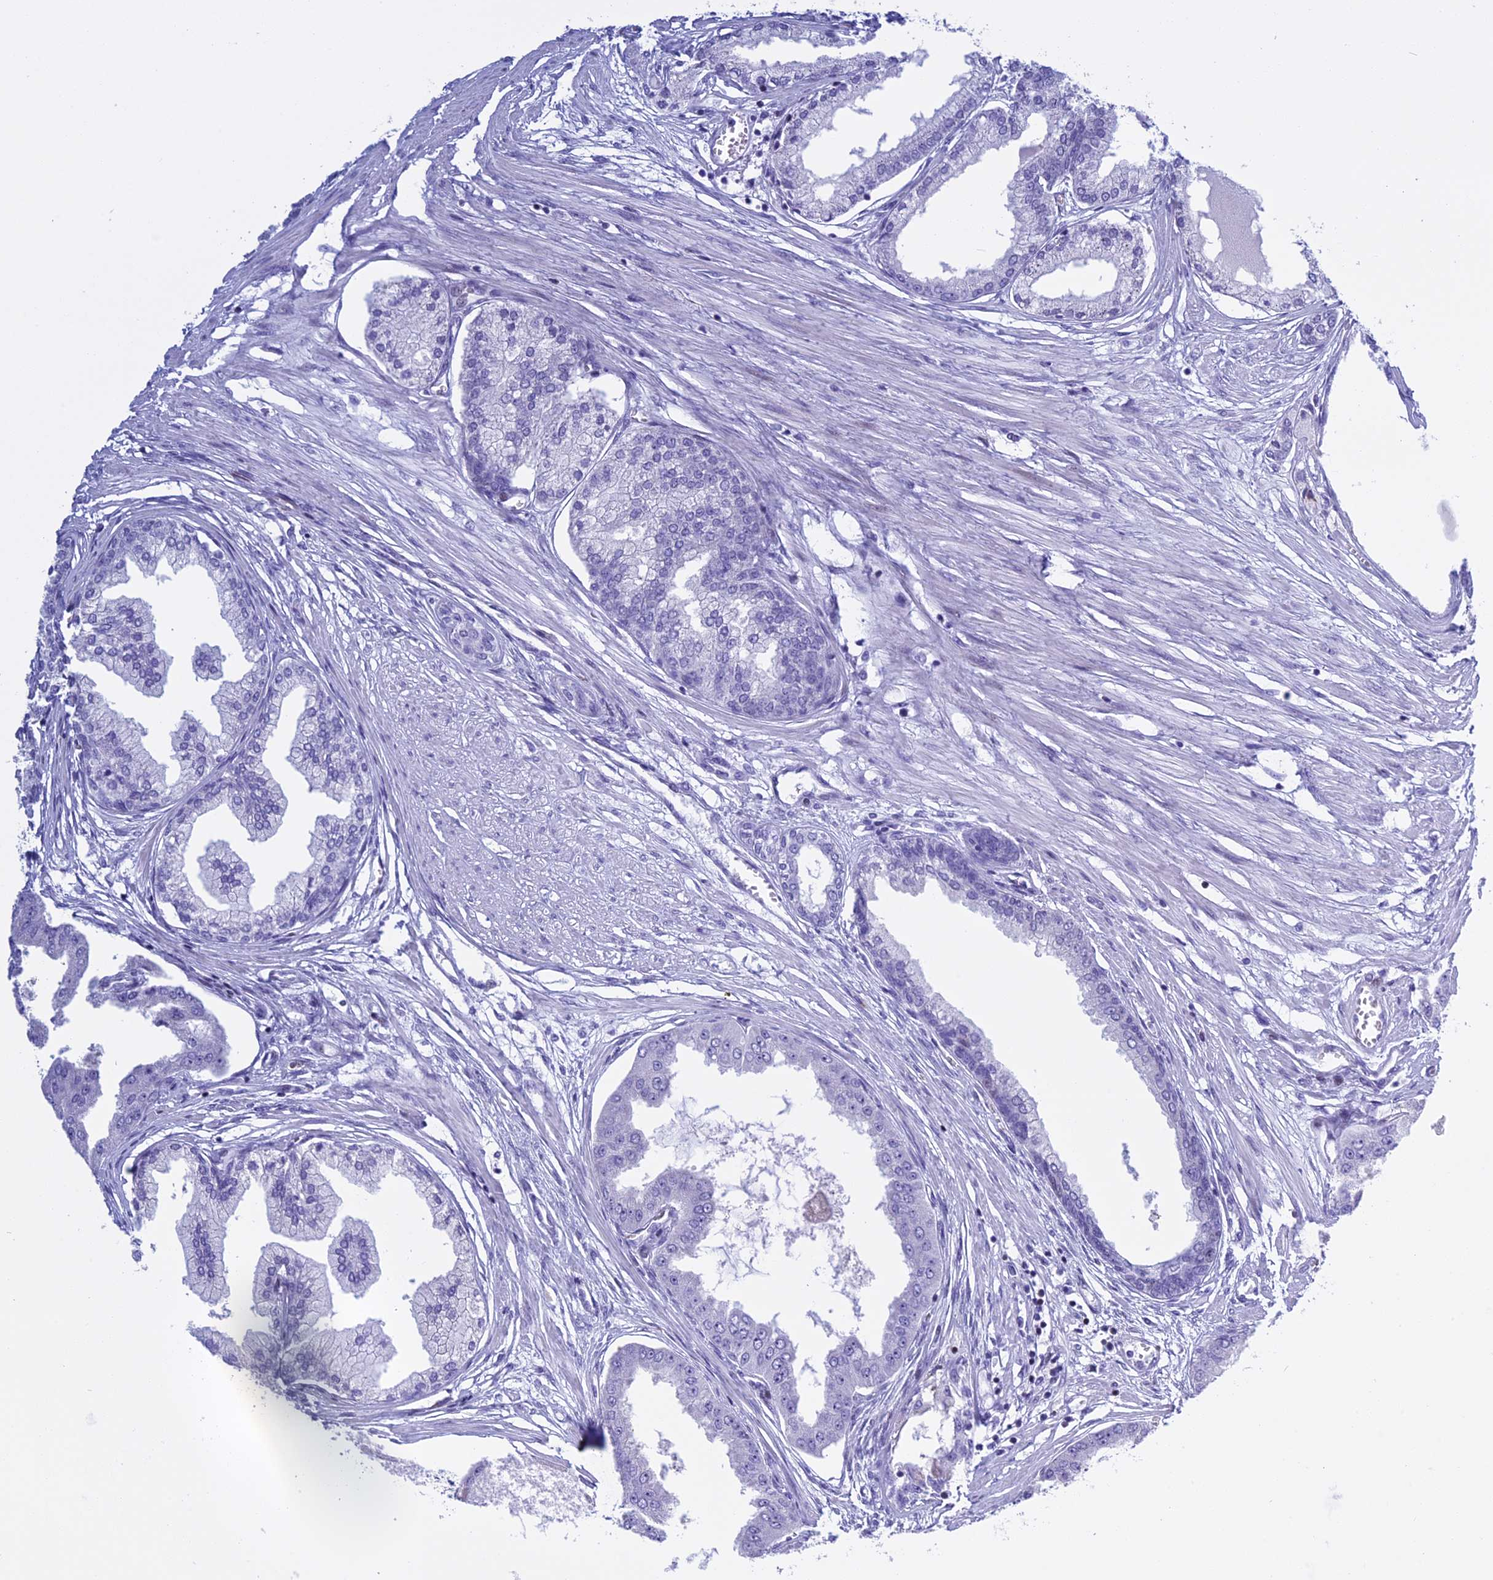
{"staining": {"intensity": "negative", "quantity": "none", "location": "none"}, "tissue": "prostate cancer", "cell_type": "Tumor cells", "image_type": "cancer", "snomed": [{"axis": "morphology", "description": "Adenocarcinoma, Low grade"}, {"axis": "topography", "description": "Prostate"}], "caption": "Image shows no significant protein expression in tumor cells of low-grade adenocarcinoma (prostate).", "gene": "KCTD21", "patient": {"sex": "male", "age": 63}}